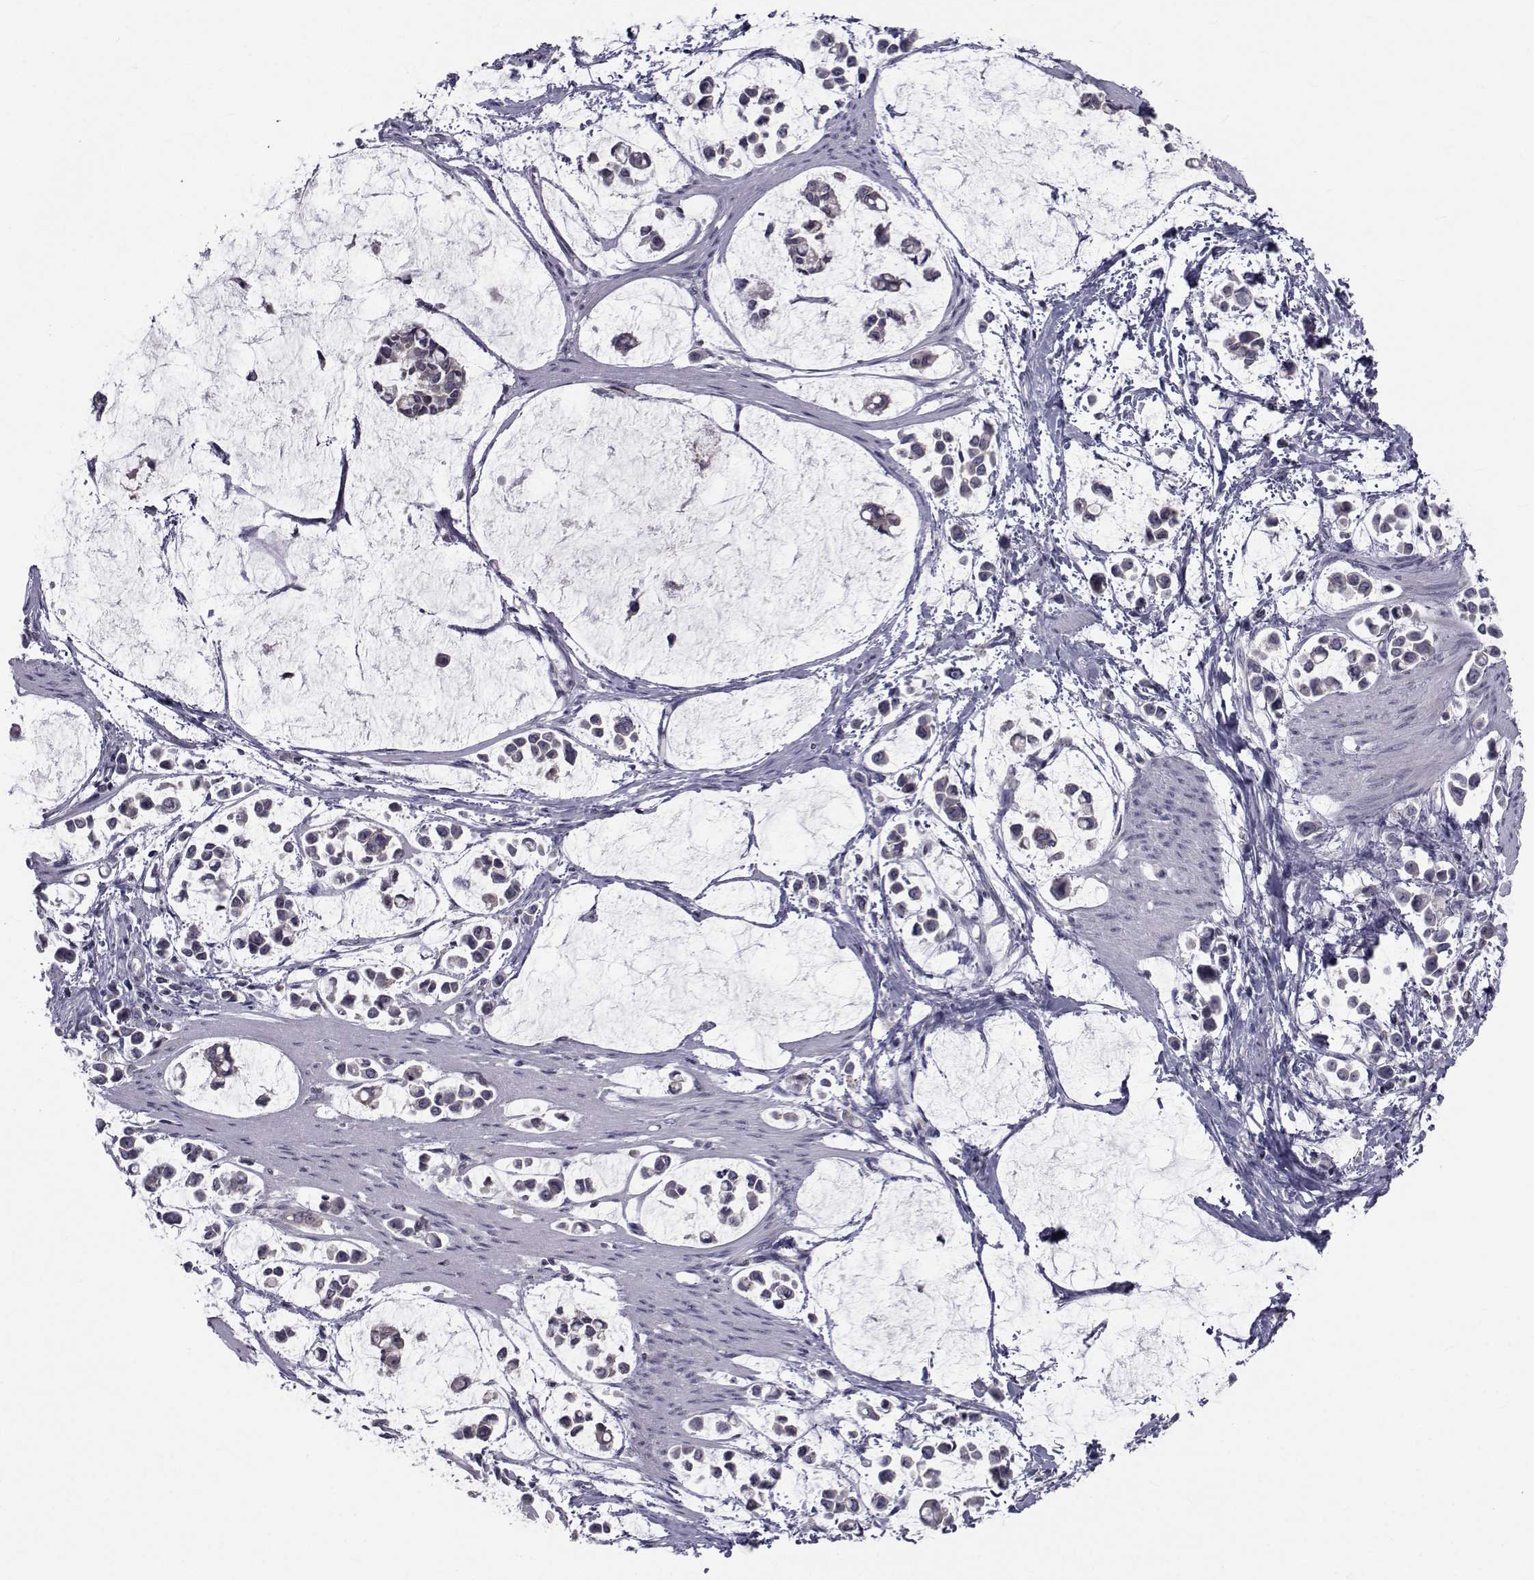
{"staining": {"intensity": "weak", "quantity": "25%-75%", "location": "cytoplasmic/membranous"}, "tissue": "stomach cancer", "cell_type": "Tumor cells", "image_type": "cancer", "snomed": [{"axis": "morphology", "description": "Adenocarcinoma, NOS"}, {"axis": "topography", "description": "Stomach"}], "caption": "A brown stain highlights weak cytoplasmic/membranous staining of a protein in human adenocarcinoma (stomach) tumor cells.", "gene": "SLC30A10", "patient": {"sex": "male", "age": 82}}